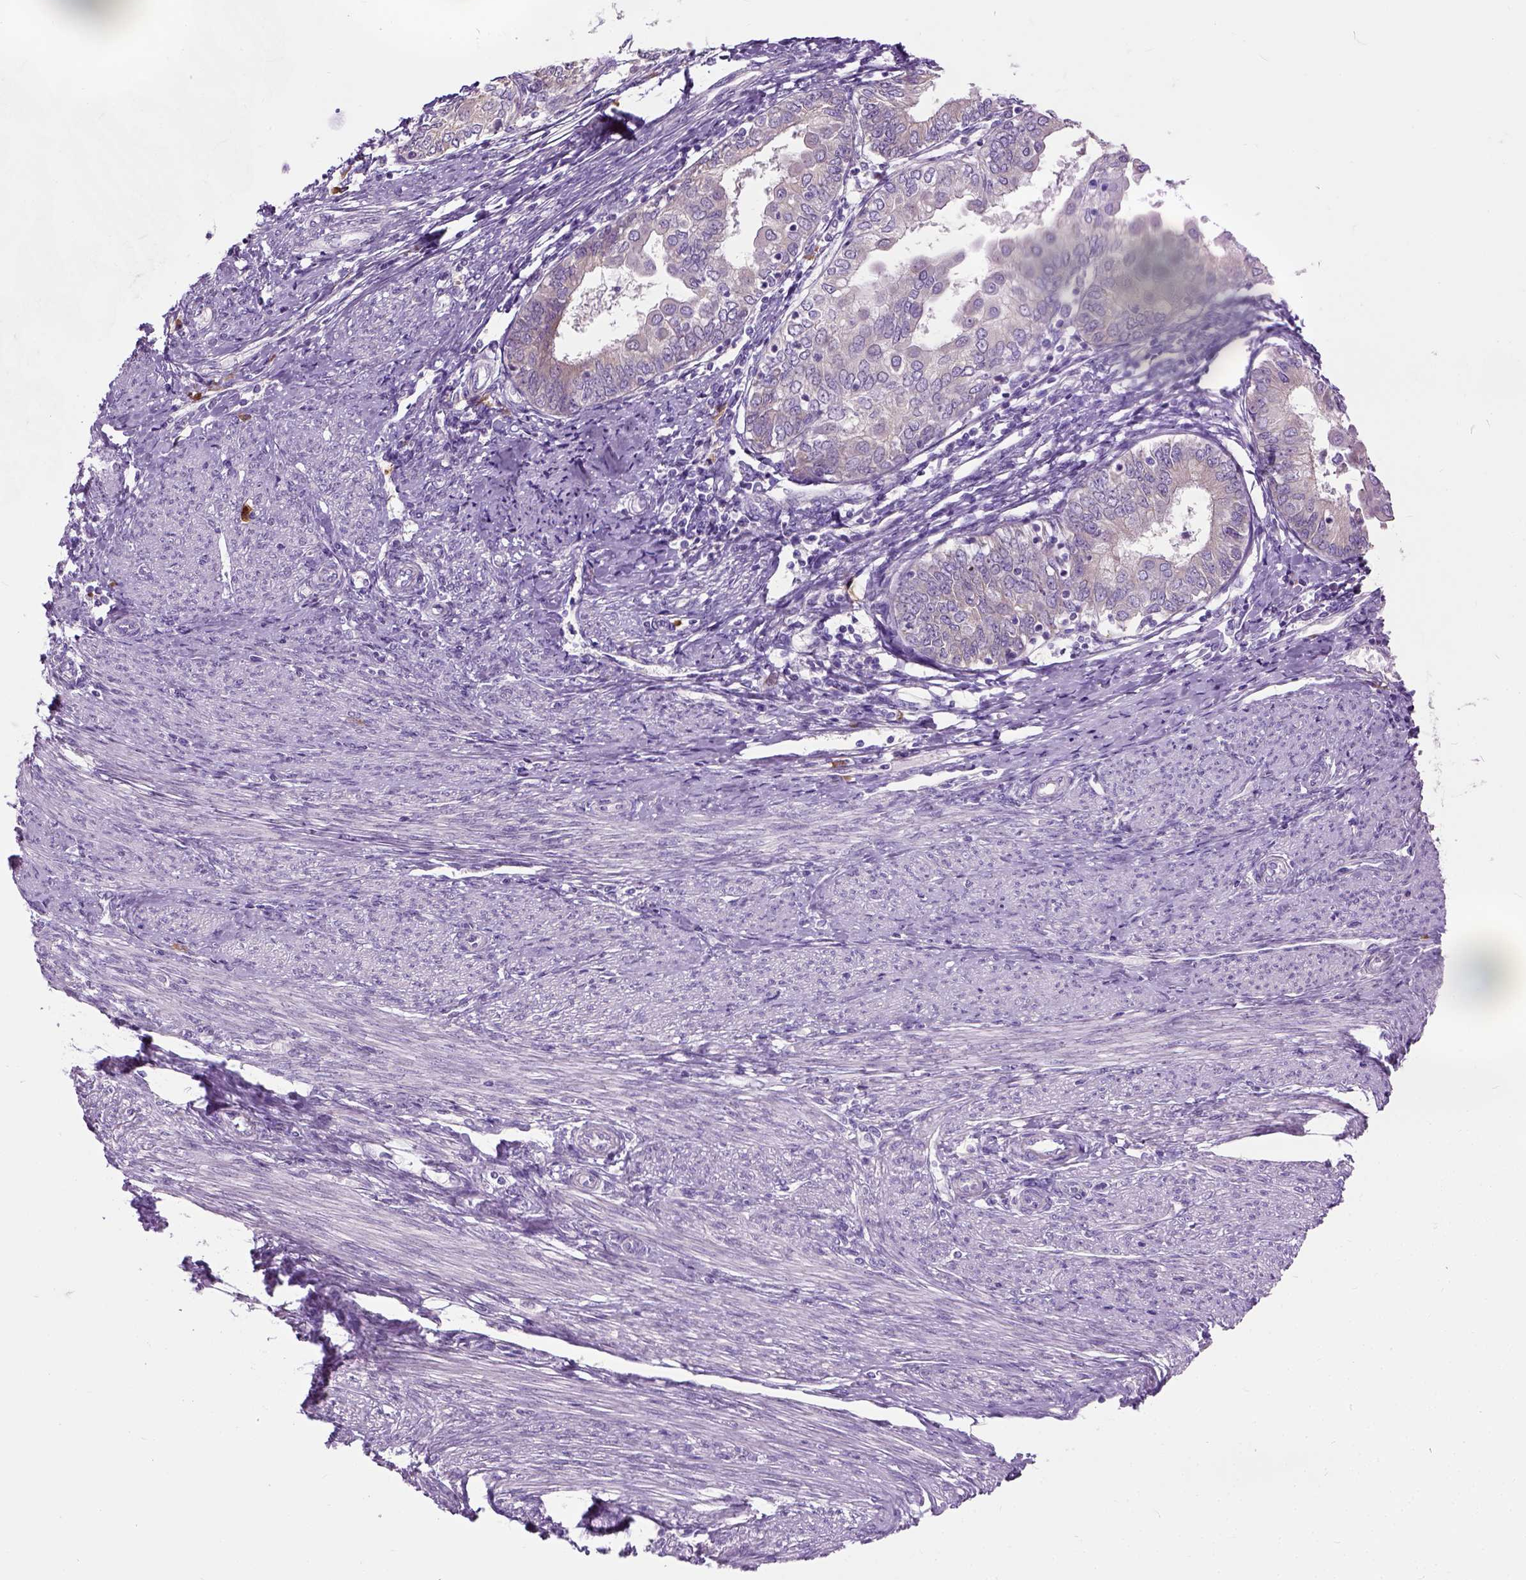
{"staining": {"intensity": "negative", "quantity": "none", "location": "none"}, "tissue": "endometrial cancer", "cell_type": "Tumor cells", "image_type": "cancer", "snomed": [{"axis": "morphology", "description": "Adenocarcinoma, NOS"}, {"axis": "topography", "description": "Endometrium"}], "caption": "A photomicrograph of human endometrial cancer (adenocarcinoma) is negative for staining in tumor cells.", "gene": "TRIM72", "patient": {"sex": "female", "age": 68}}